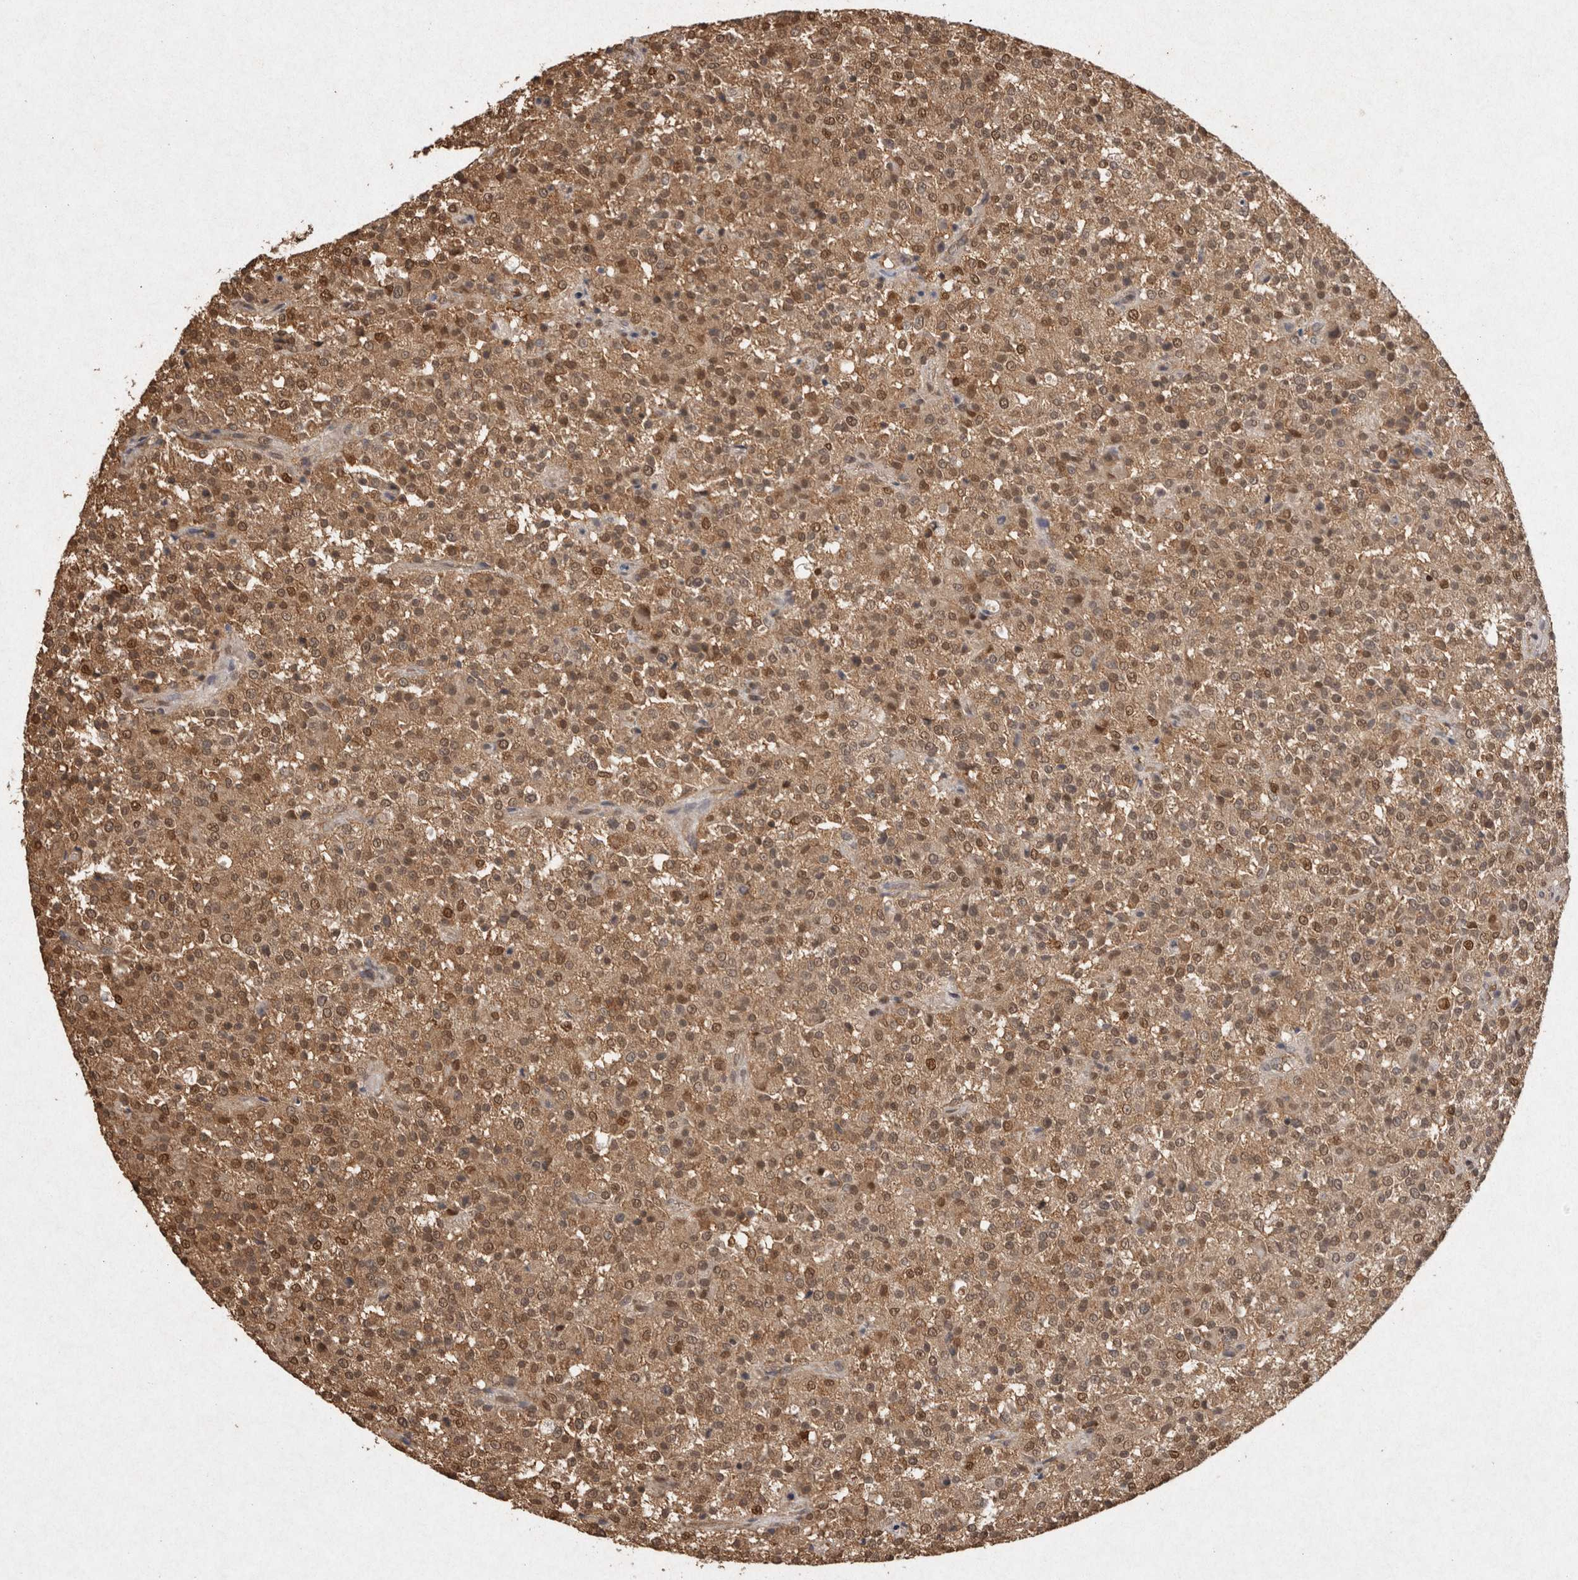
{"staining": {"intensity": "moderate", "quantity": ">75%", "location": "cytoplasmic/membranous,nuclear"}, "tissue": "testis cancer", "cell_type": "Tumor cells", "image_type": "cancer", "snomed": [{"axis": "morphology", "description": "Seminoma, NOS"}, {"axis": "topography", "description": "Testis"}], "caption": "IHC image of neoplastic tissue: human testis seminoma stained using immunohistochemistry shows medium levels of moderate protein expression localized specifically in the cytoplasmic/membranous and nuclear of tumor cells, appearing as a cytoplasmic/membranous and nuclear brown color.", "gene": "HDGF", "patient": {"sex": "male", "age": 59}}